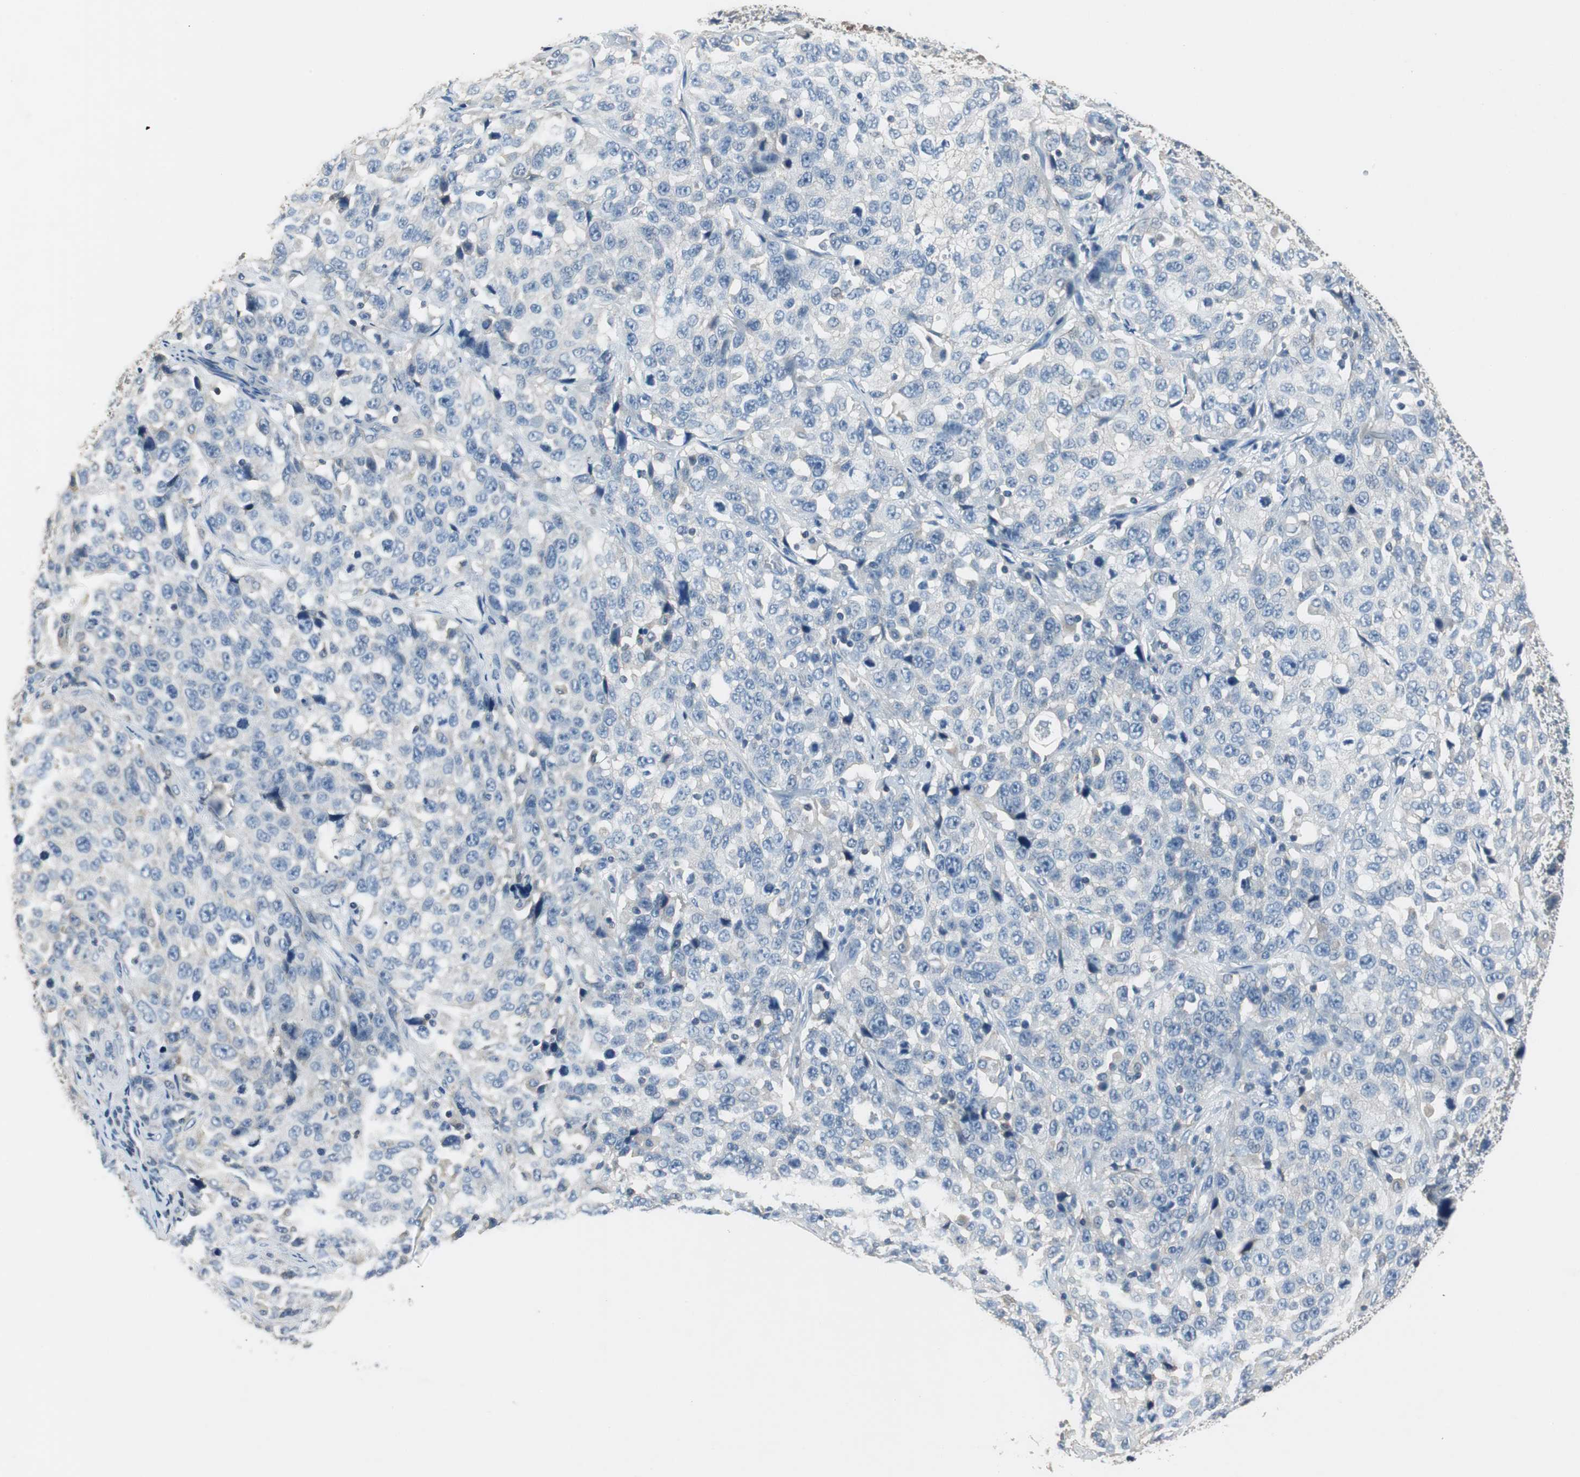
{"staining": {"intensity": "negative", "quantity": "none", "location": "none"}, "tissue": "stomach cancer", "cell_type": "Tumor cells", "image_type": "cancer", "snomed": [{"axis": "morphology", "description": "Normal tissue, NOS"}, {"axis": "morphology", "description": "Adenocarcinoma, NOS"}, {"axis": "topography", "description": "Stomach"}], "caption": "An immunohistochemistry (IHC) micrograph of stomach cancer is shown. There is no staining in tumor cells of stomach cancer.", "gene": "PRKCA", "patient": {"sex": "male", "age": 48}}